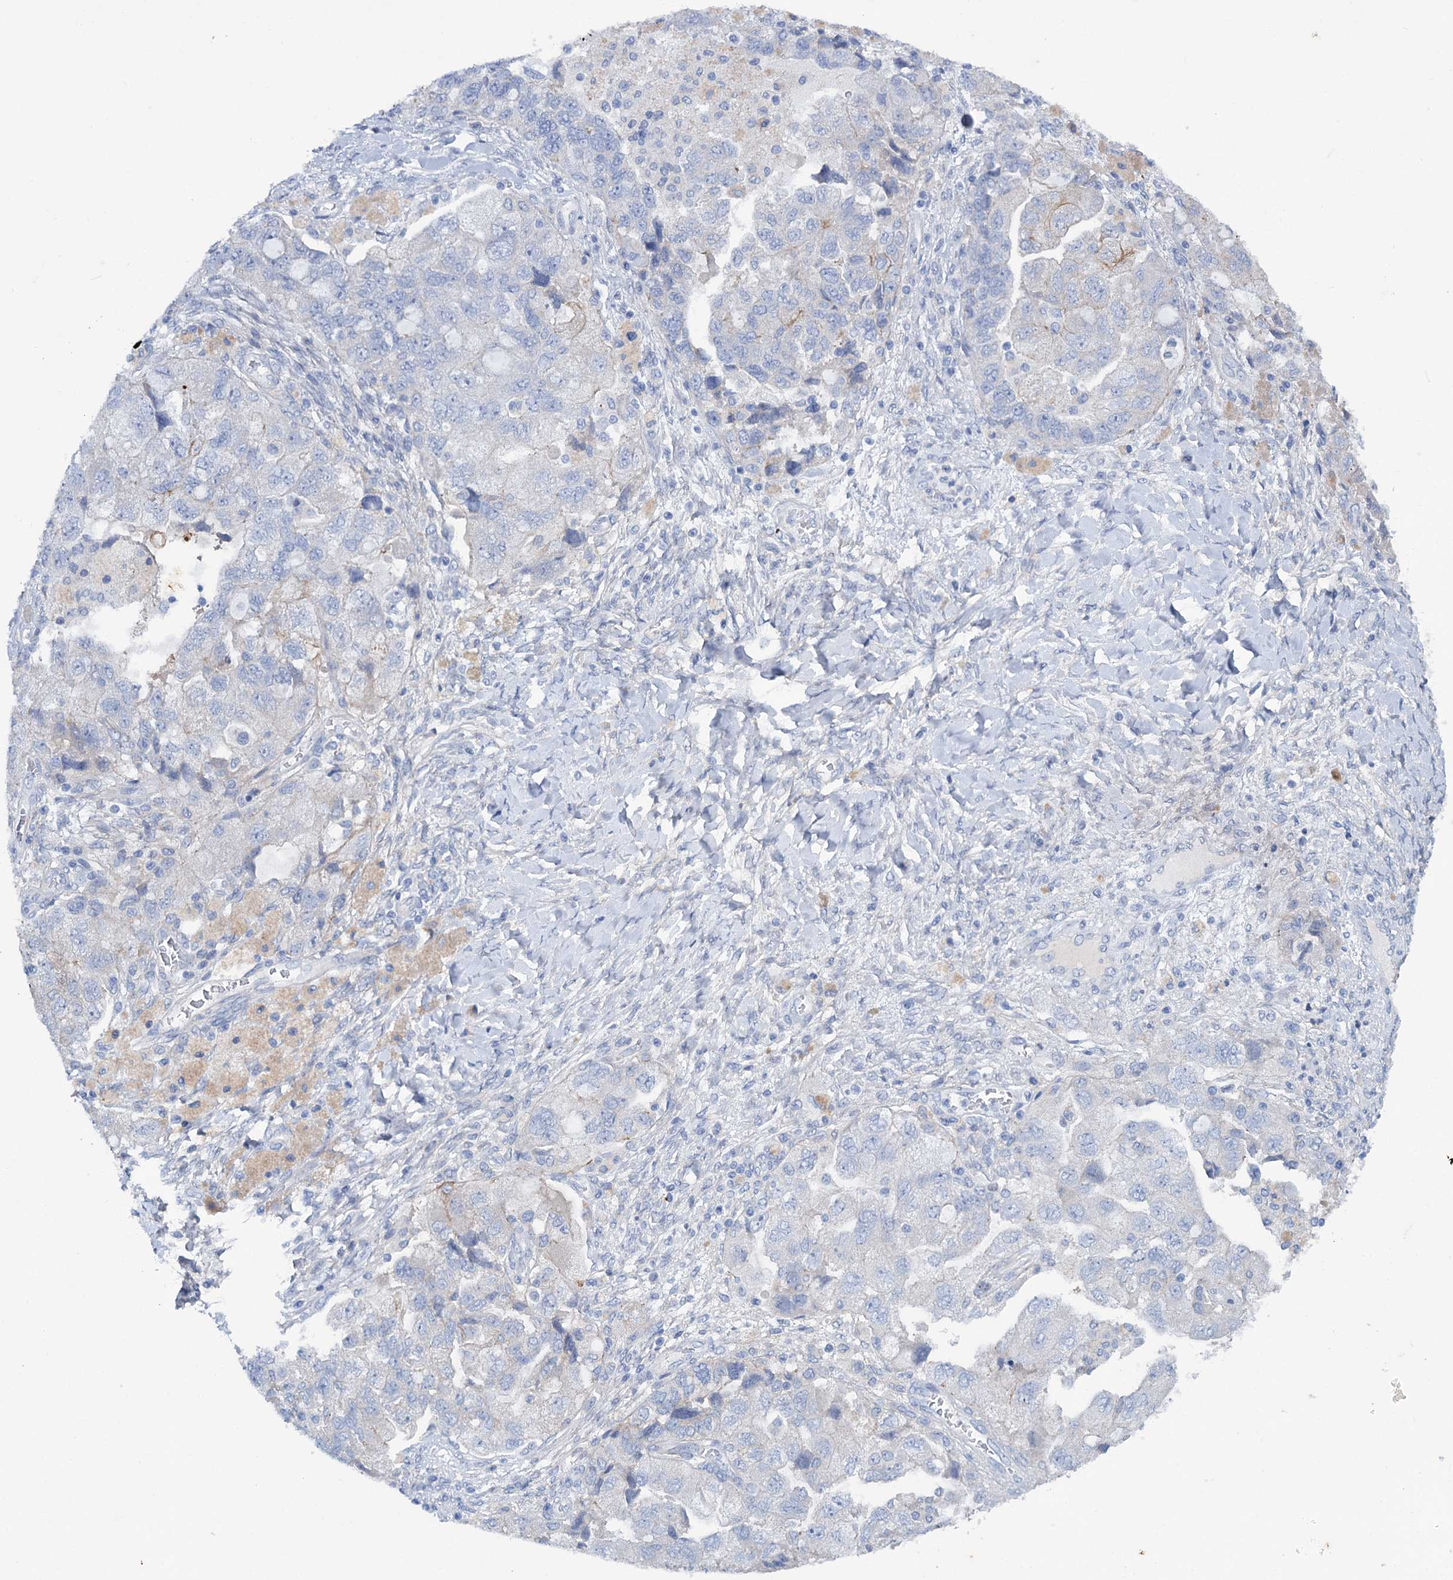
{"staining": {"intensity": "negative", "quantity": "none", "location": "none"}, "tissue": "ovarian cancer", "cell_type": "Tumor cells", "image_type": "cancer", "snomed": [{"axis": "morphology", "description": "Carcinoma, NOS"}, {"axis": "morphology", "description": "Cystadenocarcinoma, serous, NOS"}, {"axis": "topography", "description": "Ovary"}], "caption": "Immunohistochemistry of human ovarian serous cystadenocarcinoma demonstrates no expression in tumor cells.", "gene": "FAAP20", "patient": {"sex": "female", "age": 69}}